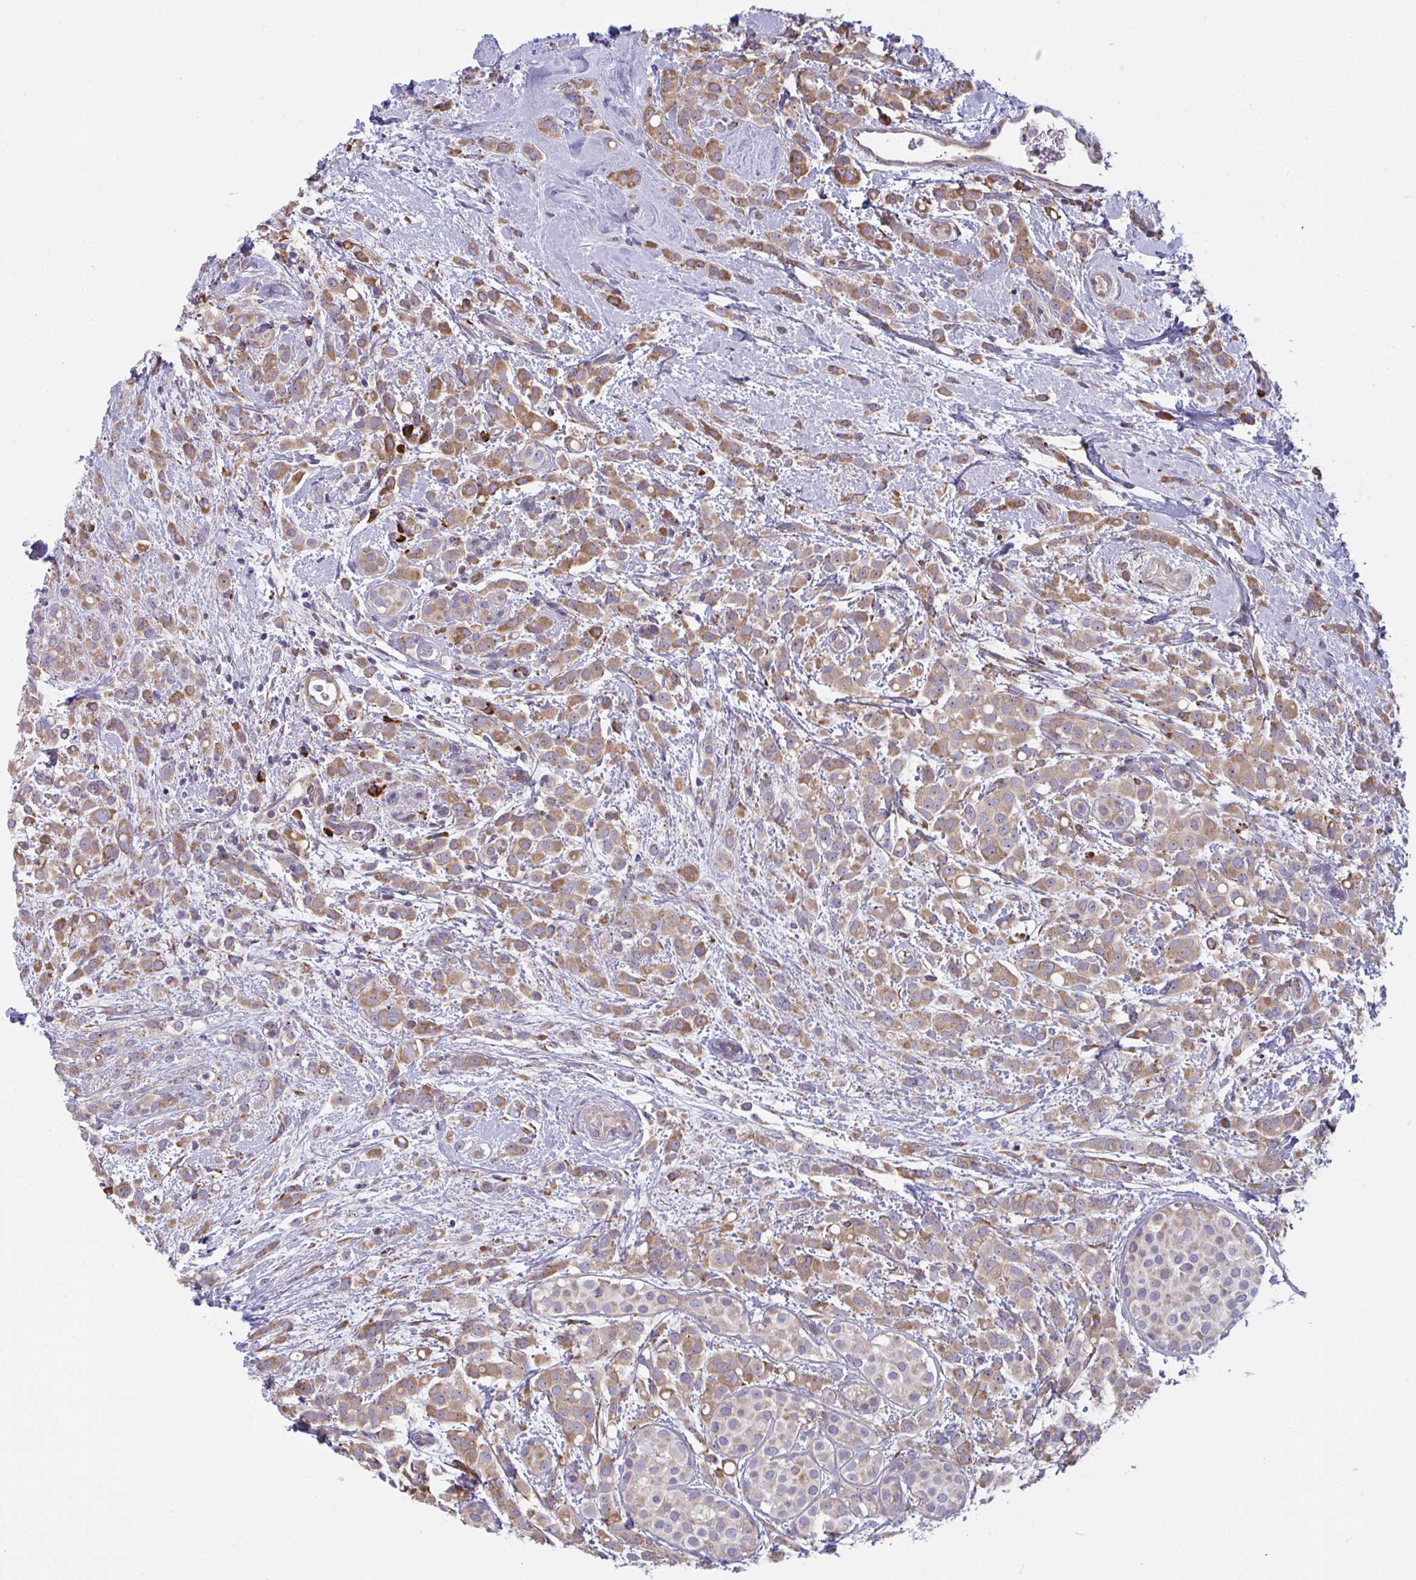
{"staining": {"intensity": "weak", "quantity": ">75%", "location": "cytoplasmic/membranous"}, "tissue": "breast cancer", "cell_type": "Tumor cells", "image_type": "cancer", "snomed": [{"axis": "morphology", "description": "Lobular carcinoma"}, {"axis": "topography", "description": "Breast"}], "caption": "Brown immunohistochemical staining in human lobular carcinoma (breast) exhibits weak cytoplasmic/membranous staining in about >75% of tumor cells.", "gene": "MYMK", "patient": {"sex": "female", "age": 68}}